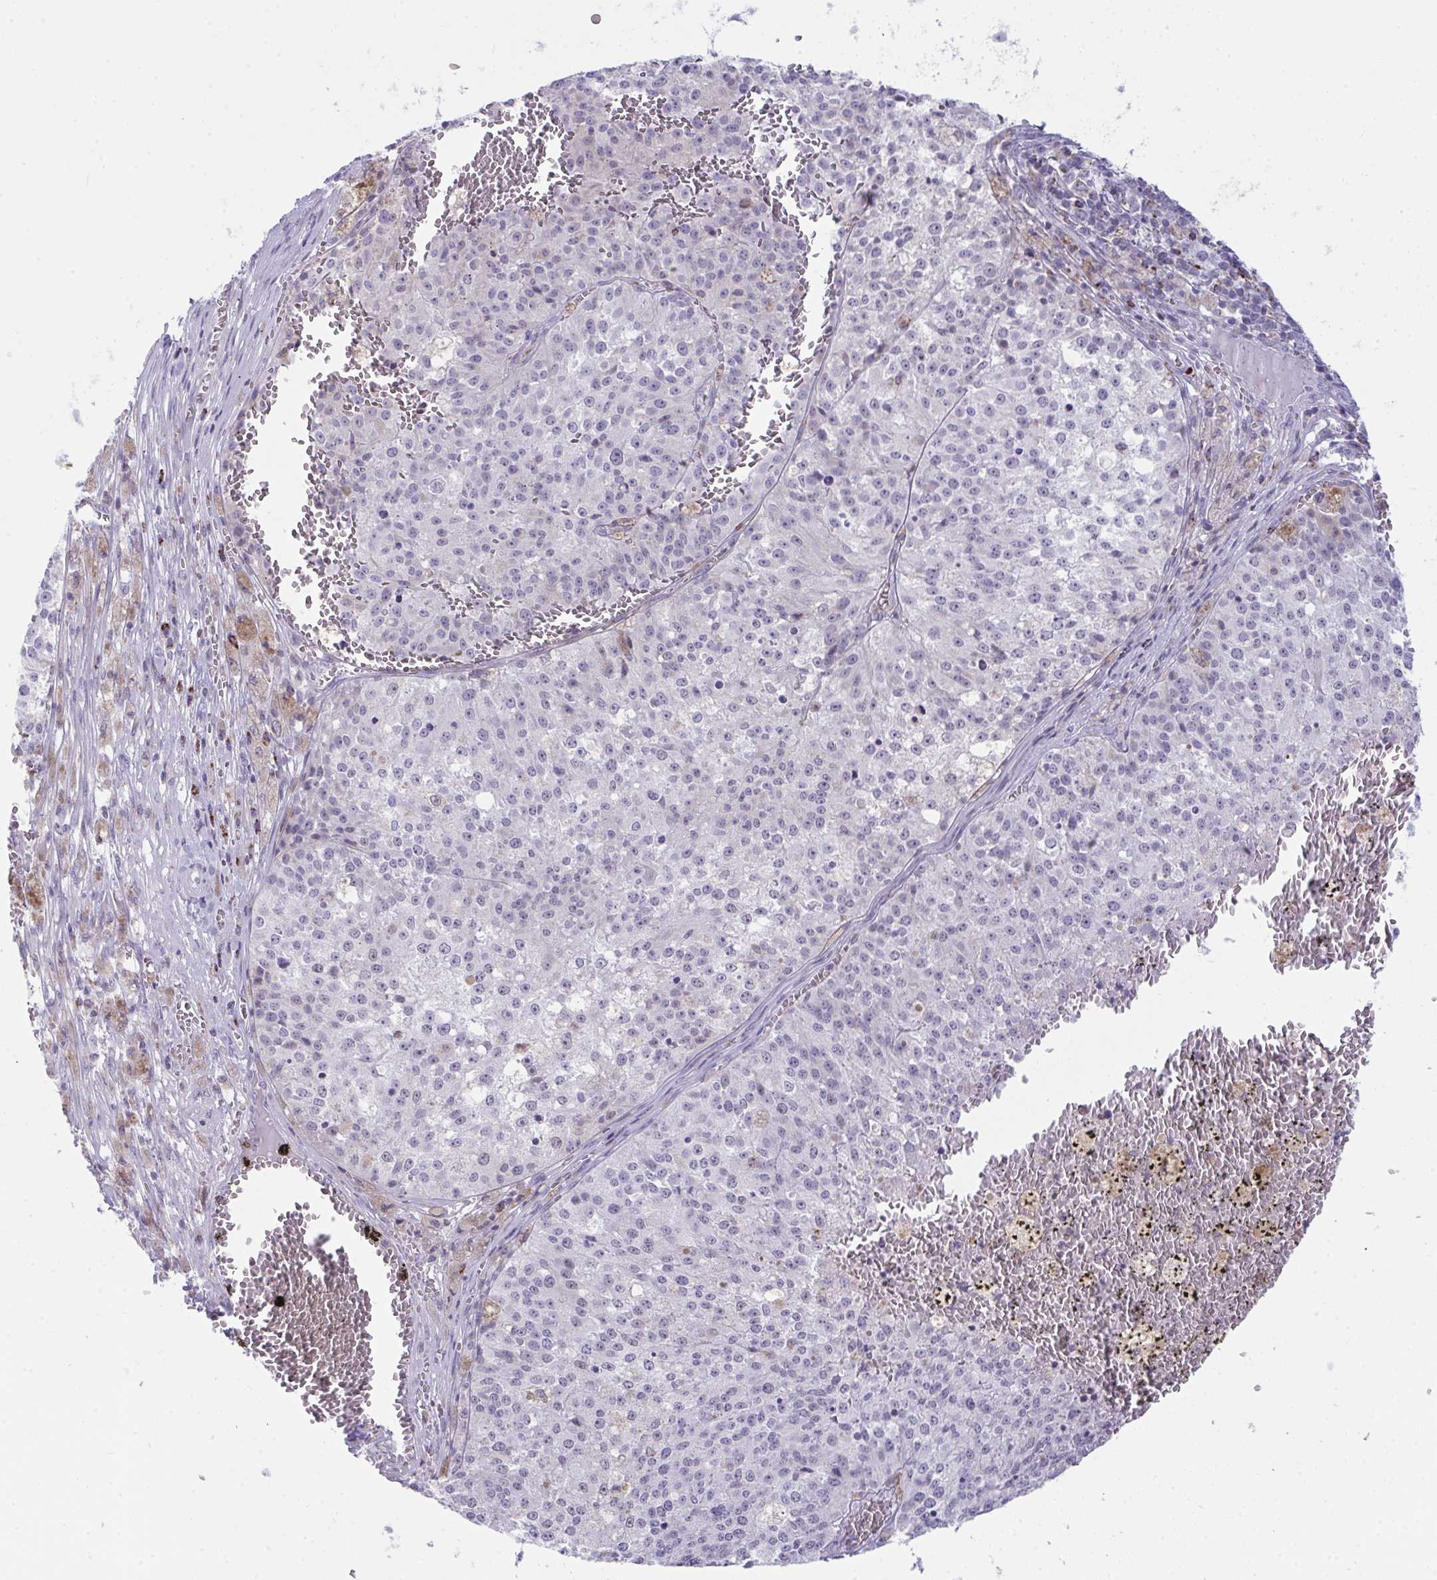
{"staining": {"intensity": "negative", "quantity": "none", "location": "none"}, "tissue": "melanoma", "cell_type": "Tumor cells", "image_type": "cancer", "snomed": [{"axis": "morphology", "description": "Malignant melanoma, Metastatic site"}, {"axis": "topography", "description": "Lymph node"}], "caption": "Immunohistochemistry histopathology image of melanoma stained for a protein (brown), which shows no expression in tumor cells. Nuclei are stained in blue.", "gene": "PLA2G12B", "patient": {"sex": "female", "age": 64}}